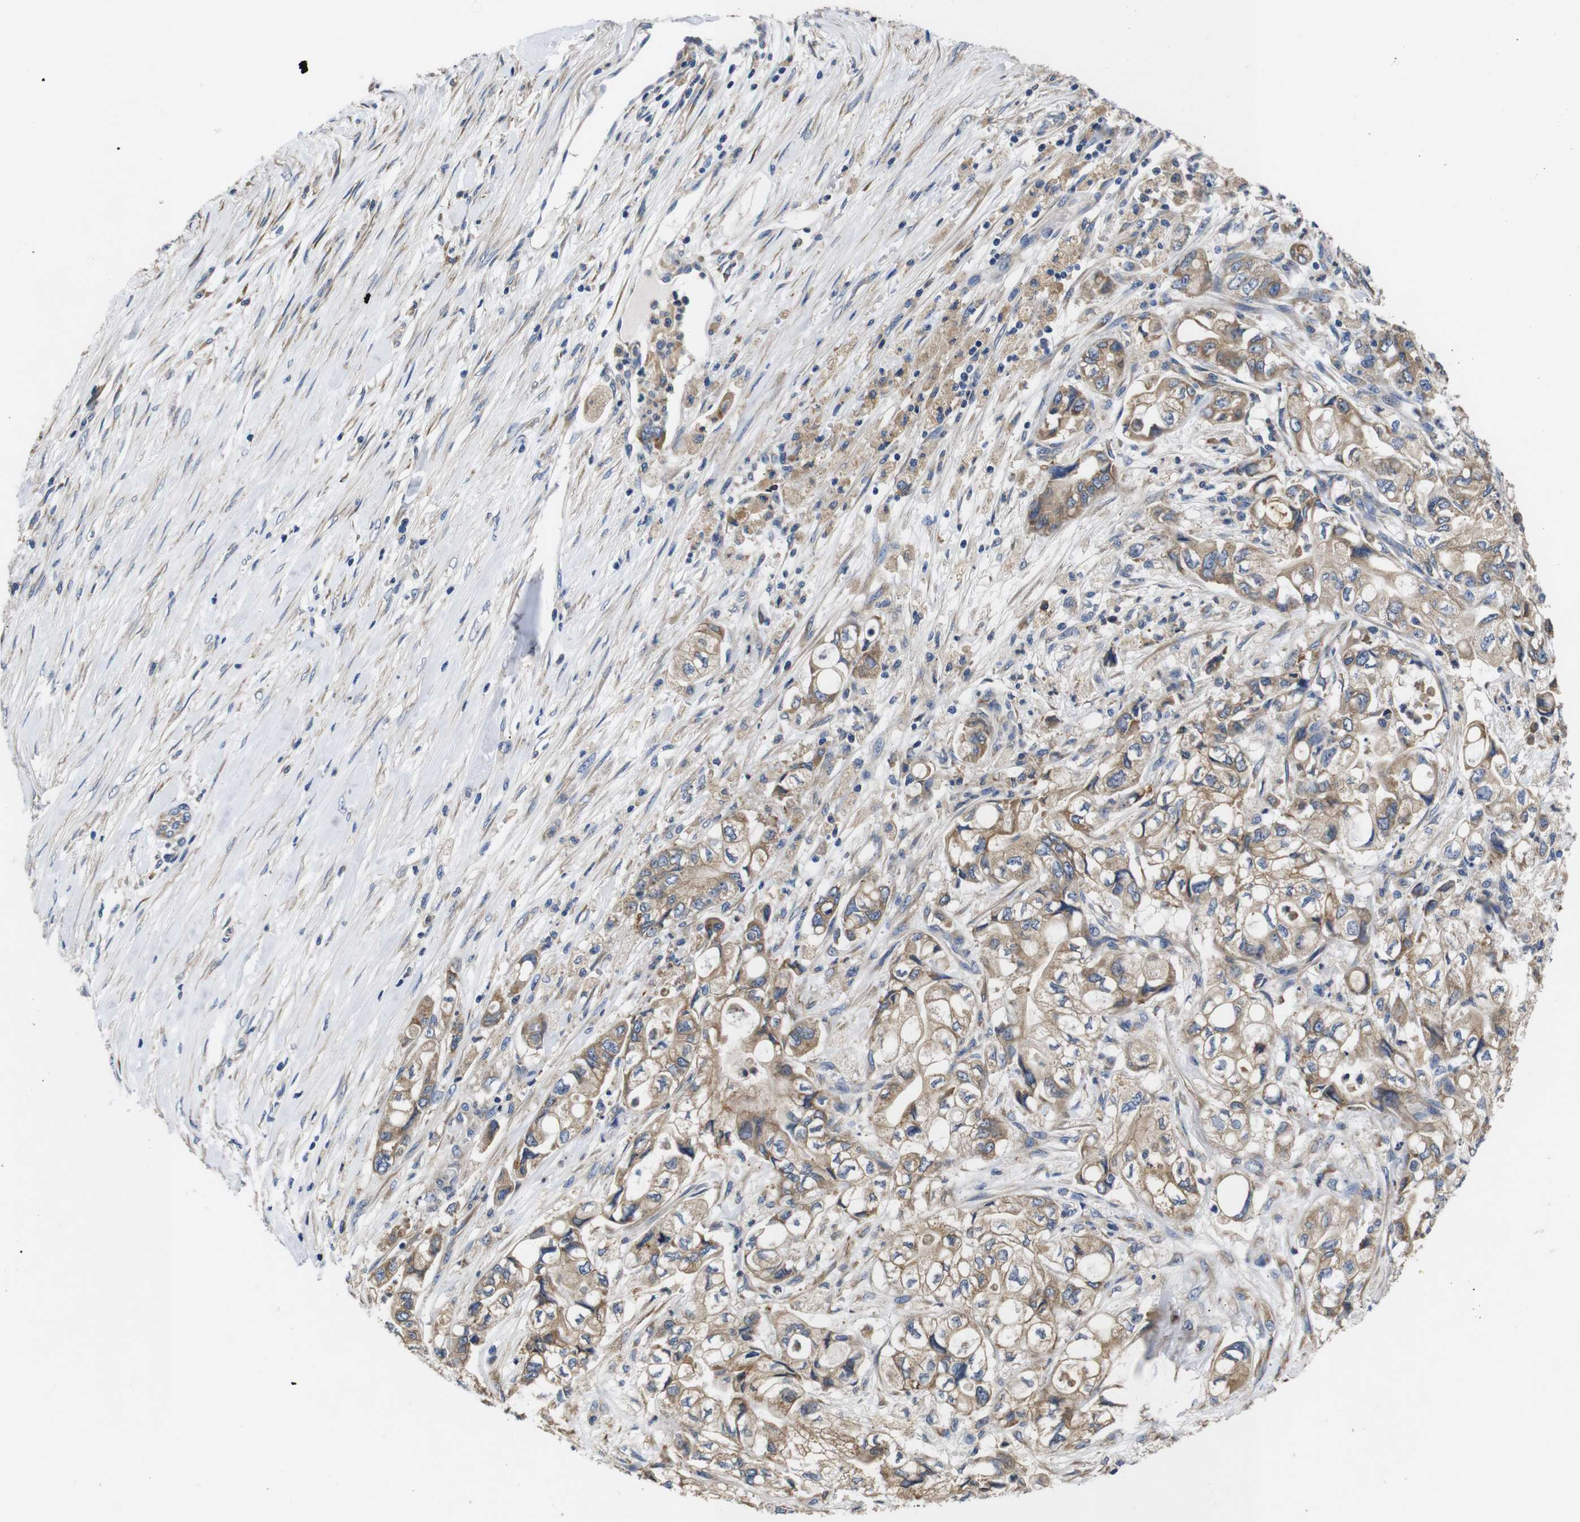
{"staining": {"intensity": "moderate", "quantity": ">75%", "location": "cytoplasmic/membranous"}, "tissue": "pancreatic cancer", "cell_type": "Tumor cells", "image_type": "cancer", "snomed": [{"axis": "morphology", "description": "Adenocarcinoma, NOS"}, {"axis": "topography", "description": "Pancreas"}], "caption": "Pancreatic cancer (adenocarcinoma) tissue exhibits moderate cytoplasmic/membranous staining in about >75% of tumor cells, visualized by immunohistochemistry.", "gene": "MARCHF7", "patient": {"sex": "male", "age": 79}}